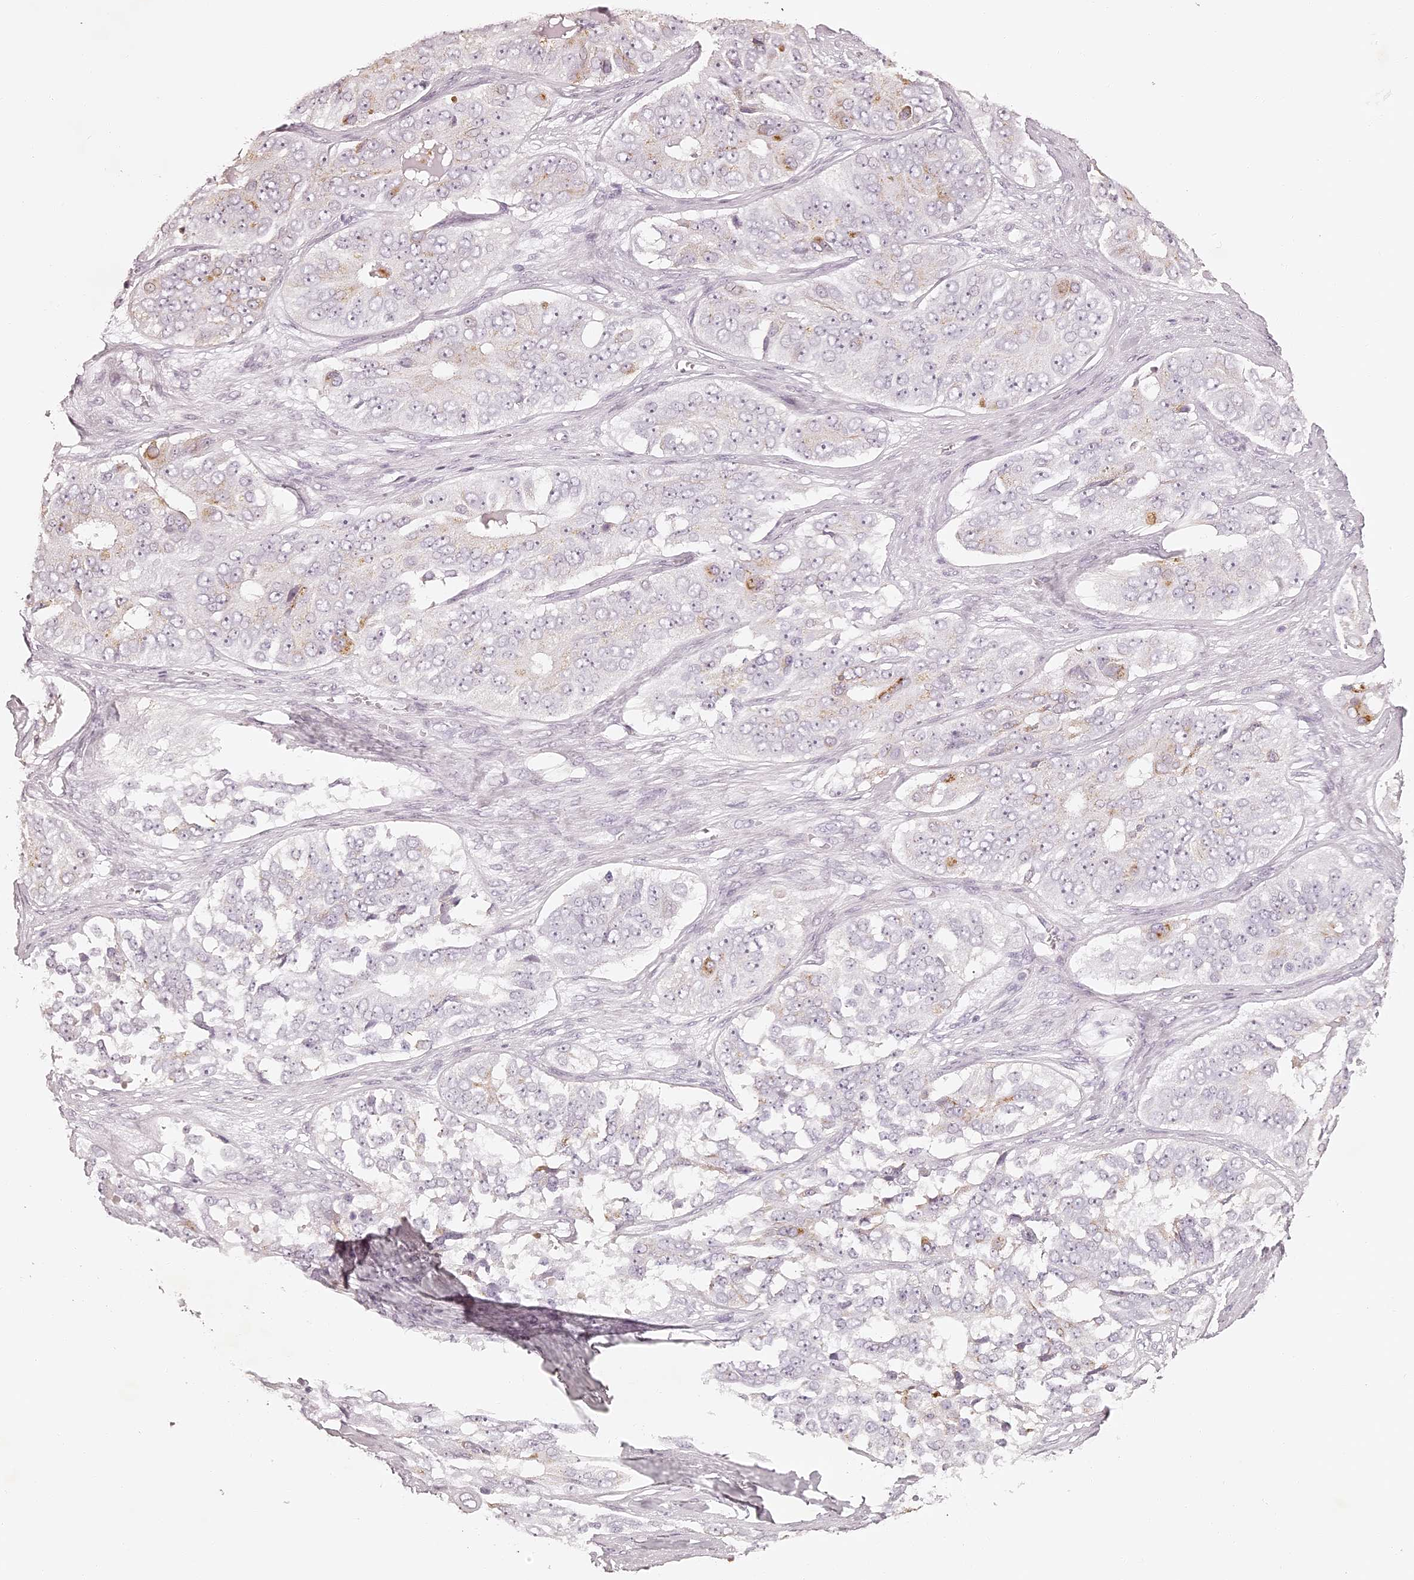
{"staining": {"intensity": "weak", "quantity": "<25%", "location": "cytoplasmic/membranous"}, "tissue": "ovarian cancer", "cell_type": "Tumor cells", "image_type": "cancer", "snomed": [{"axis": "morphology", "description": "Carcinoma, endometroid"}, {"axis": "topography", "description": "Ovary"}], "caption": "Tumor cells are negative for protein expression in human ovarian endometroid carcinoma. (Brightfield microscopy of DAB (3,3'-diaminobenzidine) IHC at high magnification).", "gene": "ELAPOR1", "patient": {"sex": "female", "age": 51}}